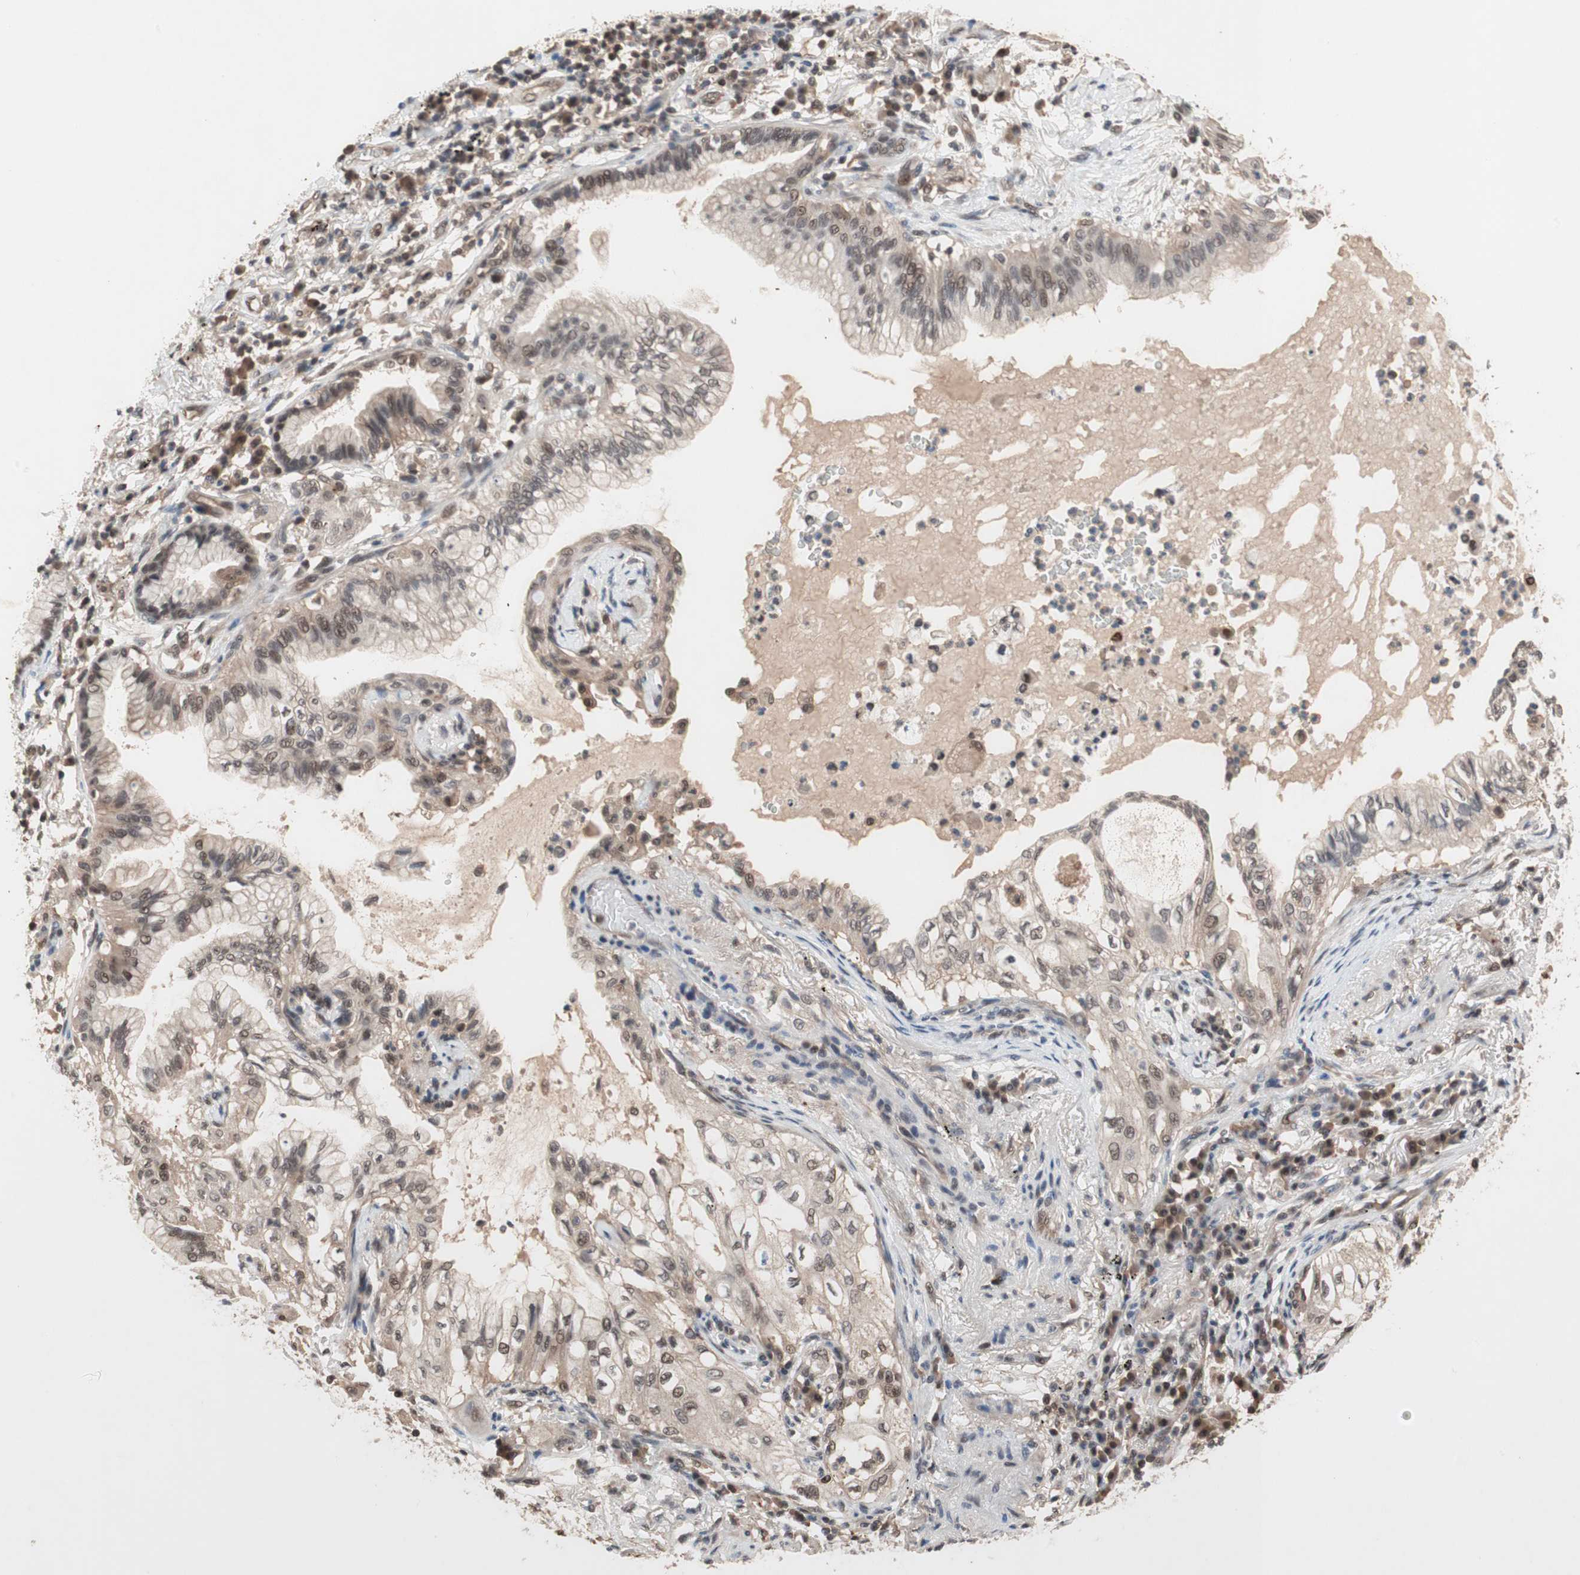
{"staining": {"intensity": "moderate", "quantity": ">75%", "location": "cytoplasmic/membranous,nuclear"}, "tissue": "lung cancer", "cell_type": "Tumor cells", "image_type": "cancer", "snomed": [{"axis": "morphology", "description": "Adenocarcinoma, NOS"}, {"axis": "topography", "description": "Lung"}], "caption": "Immunohistochemical staining of lung adenocarcinoma exhibits medium levels of moderate cytoplasmic/membranous and nuclear staining in approximately >75% of tumor cells.", "gene": "GART", "patient": {"sex": "female", "age": 70}}